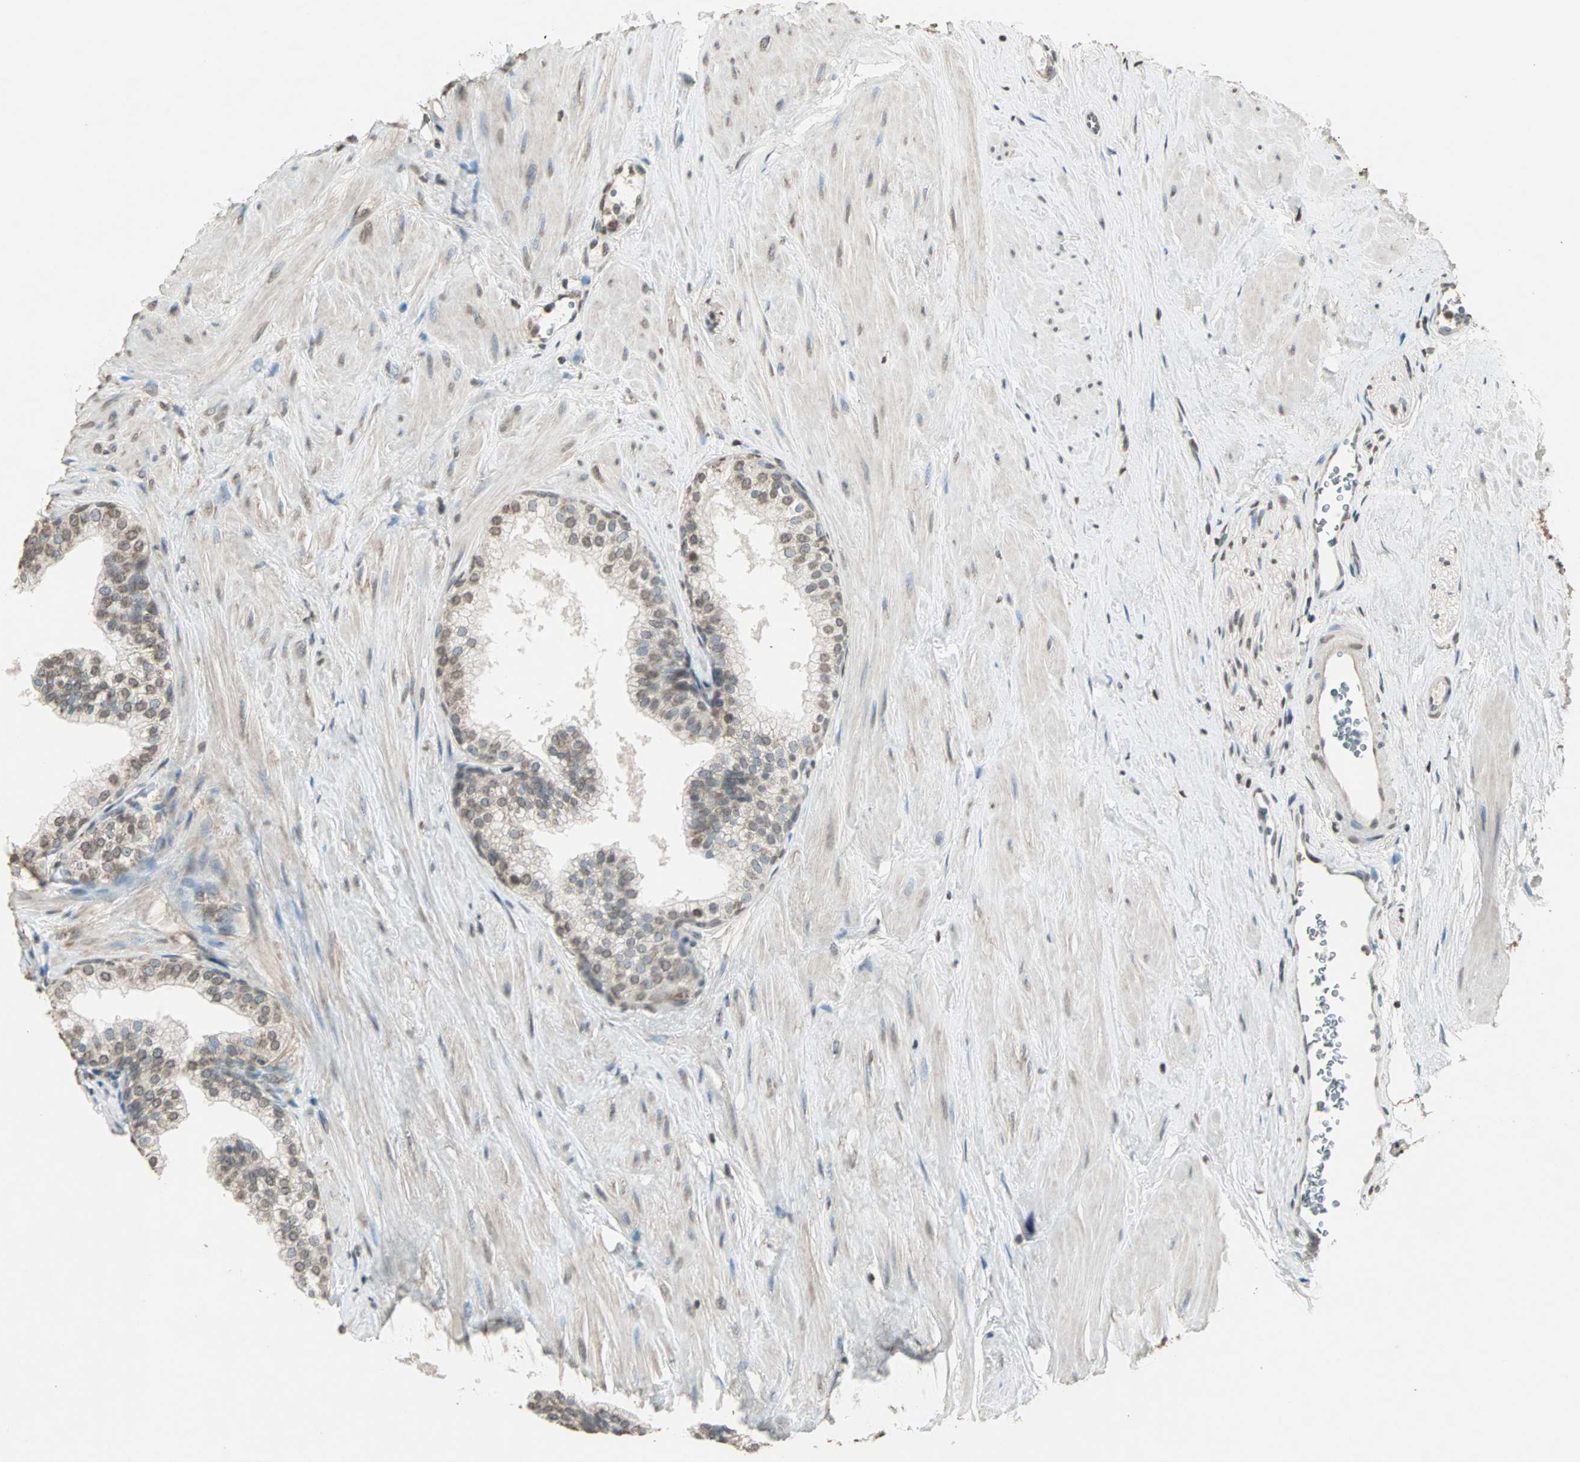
{"staining": {"intensity": "weak", "quantity": "25%-75%", "location": "cytoplasmic/membranous,nuclear"}, "tissue": "prostate", "cell_type": "Glandular cells", "image_type": "normal", "snomed": [{"axis": "morphology", "description": "Normal tissue, NOS"}, {"axis": "topography", "description": "Prostate"}], "caption": "IHC of benign prostate shows low levels of weak cytoplasmic/membranous,nuclear staining in approximately 25%-75% of glandular cells.", "gene": "PRELID1", "patient": {"sex": "male", "age": 60}}